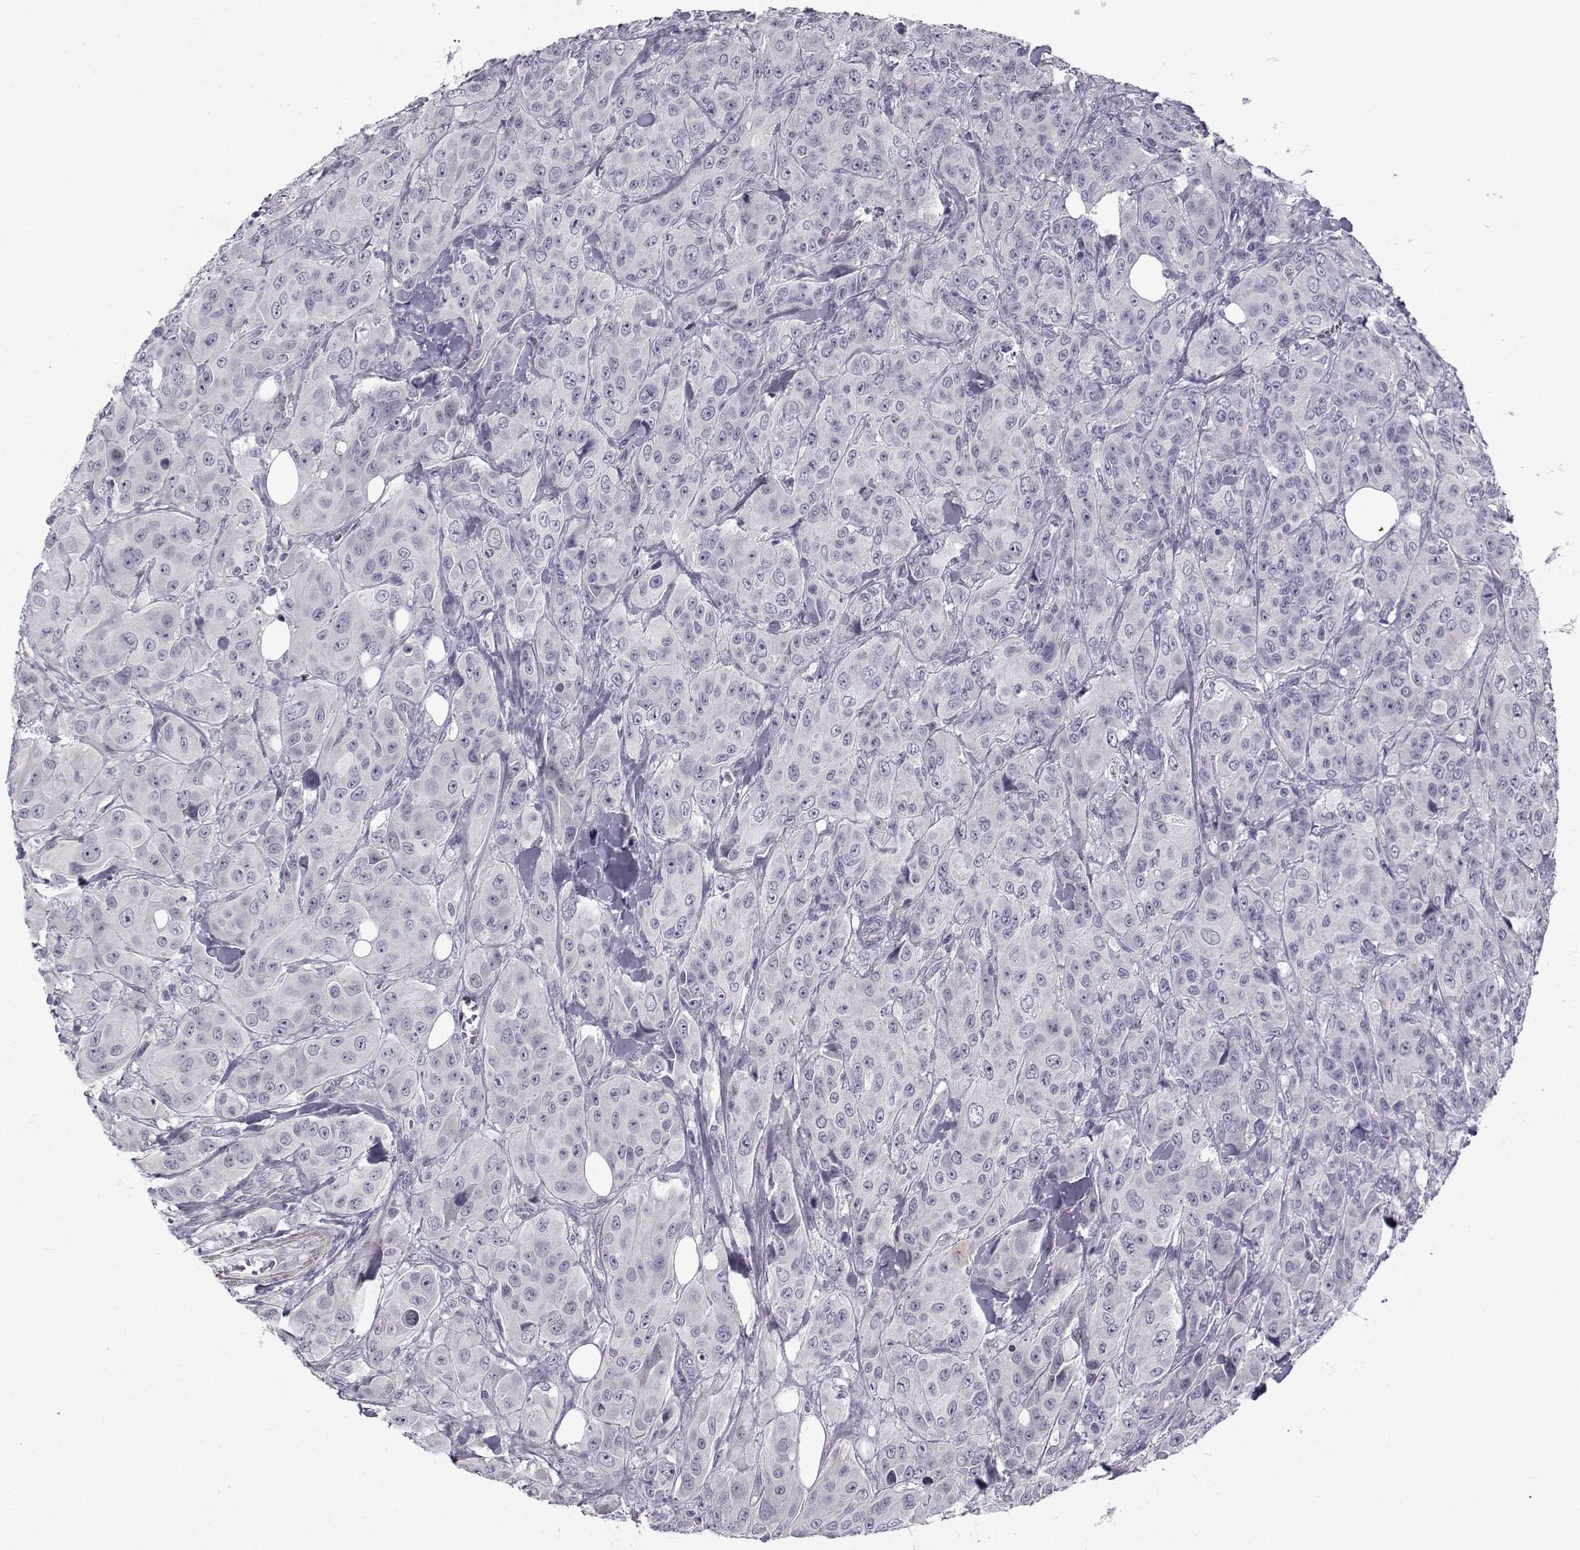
{"staining": {"intensity": "negative", "quantity": "none", "location": "none"}, "tissue": "breast cancer", "cell_type": "Tumor cells", "image_type": "cancer", "snomed": [{"axis": "morphology", "description": "Duct carcinoma"}, {"axis": "topography", "description": "Breast"}], "caption": "An immunohistochemistry (IHC) micrograph of infiltrating ductal carcinoma (breast) is shown. There is no staining in tumor cells of infiltrating ductal carcinoma (breast).", "gene": "TEX55", "patient": {"sex": "female", "age": 43}}